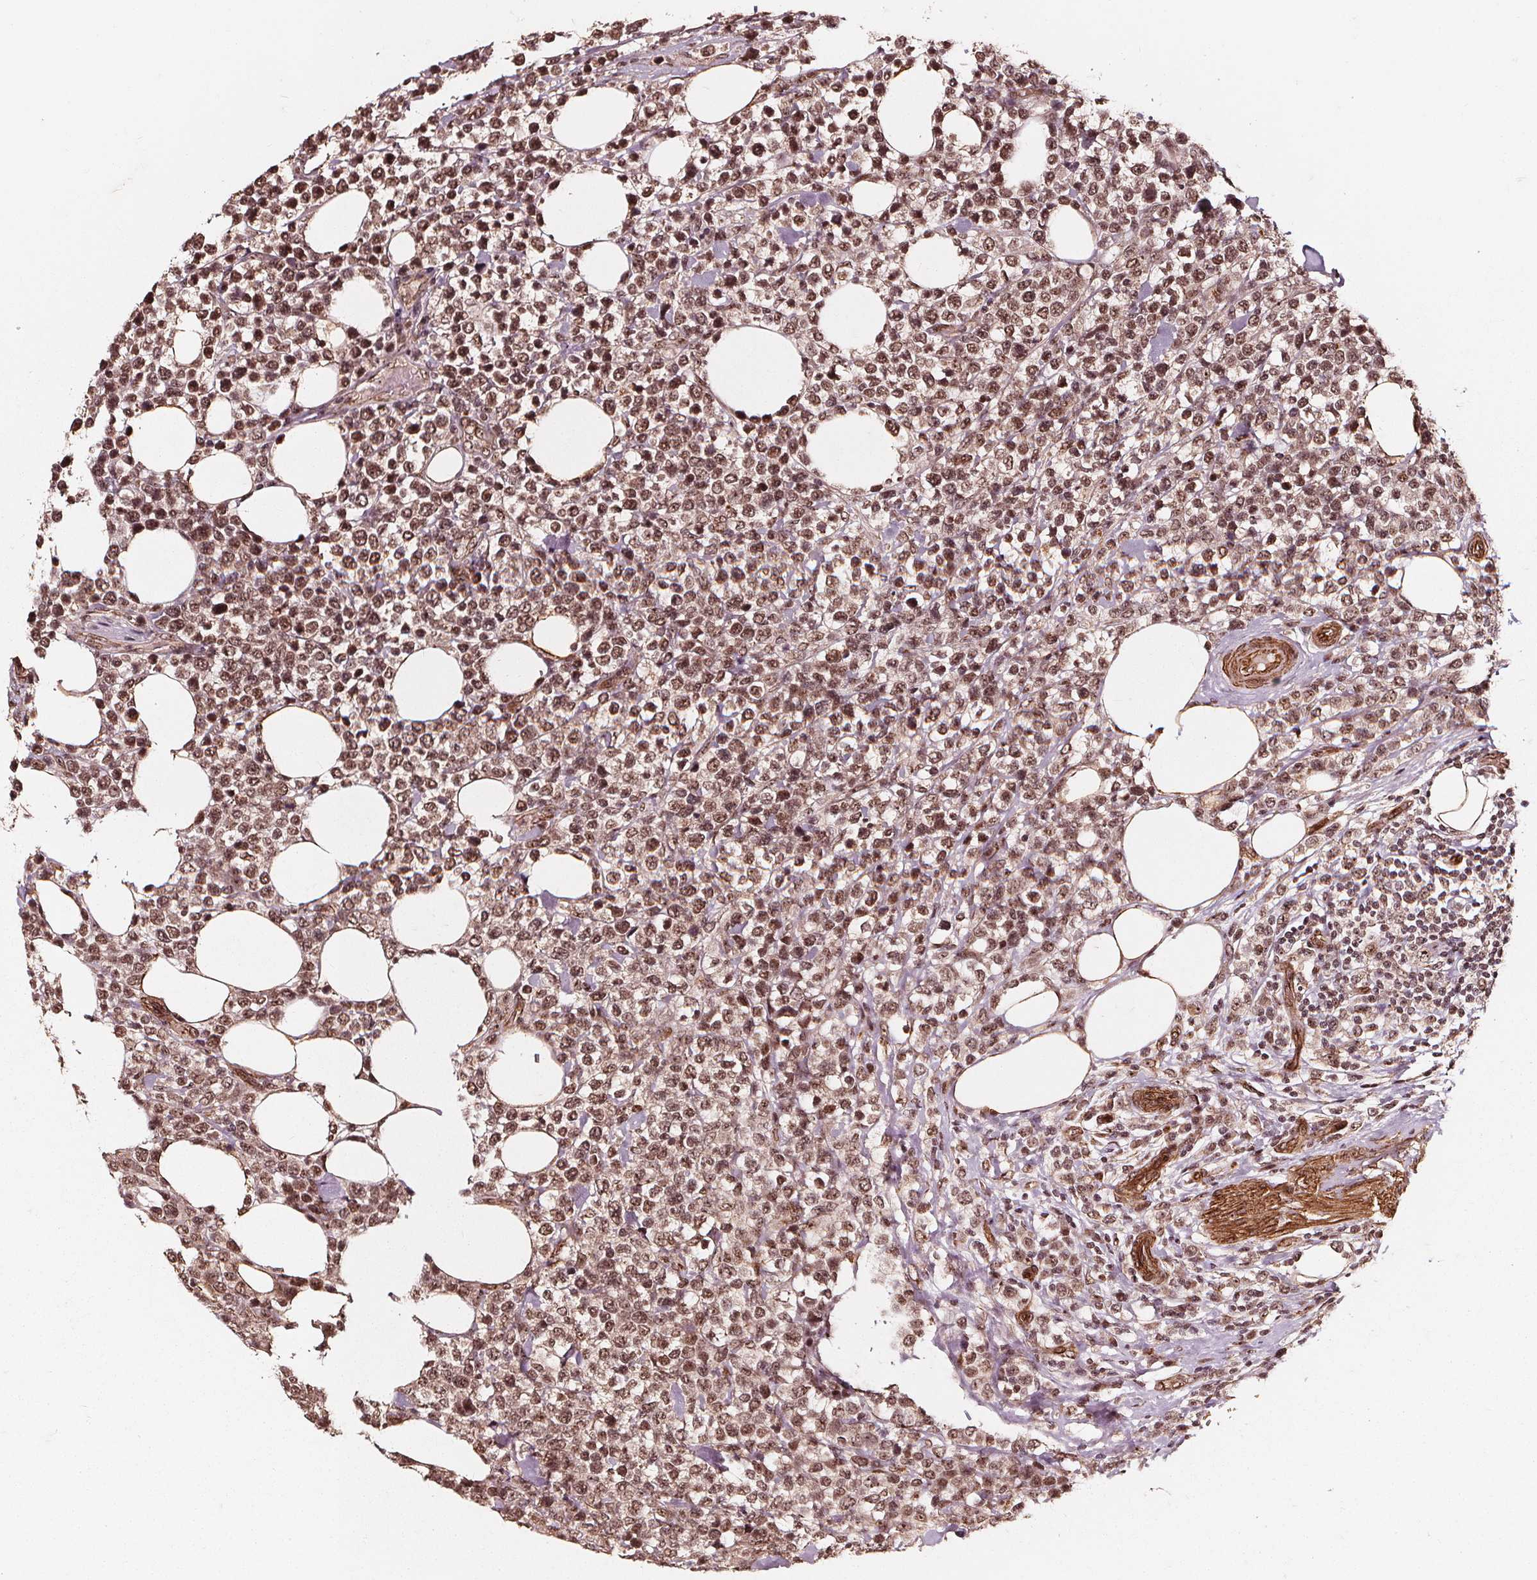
{"staining": {"intensity": "moderate", "quantity": ">75%", "location": "nuclear"}, "tissue": "lymphoma", "cell_type": "Tumor cells", "image_type": "cancer", "snomed": [{"axis": "morphology", "description": "Malignant lymphoma, non-Hodgkin's type, High grade"}, {"axis": "topography", "description": "Soft tissue"}], "caption": "IHC of lymphoma reveals medium levels of moderate nuclear staining in about >75% of tumor cells.", "gene": "EXOSC9", "patient": {"sex": "female", "age": 56}}